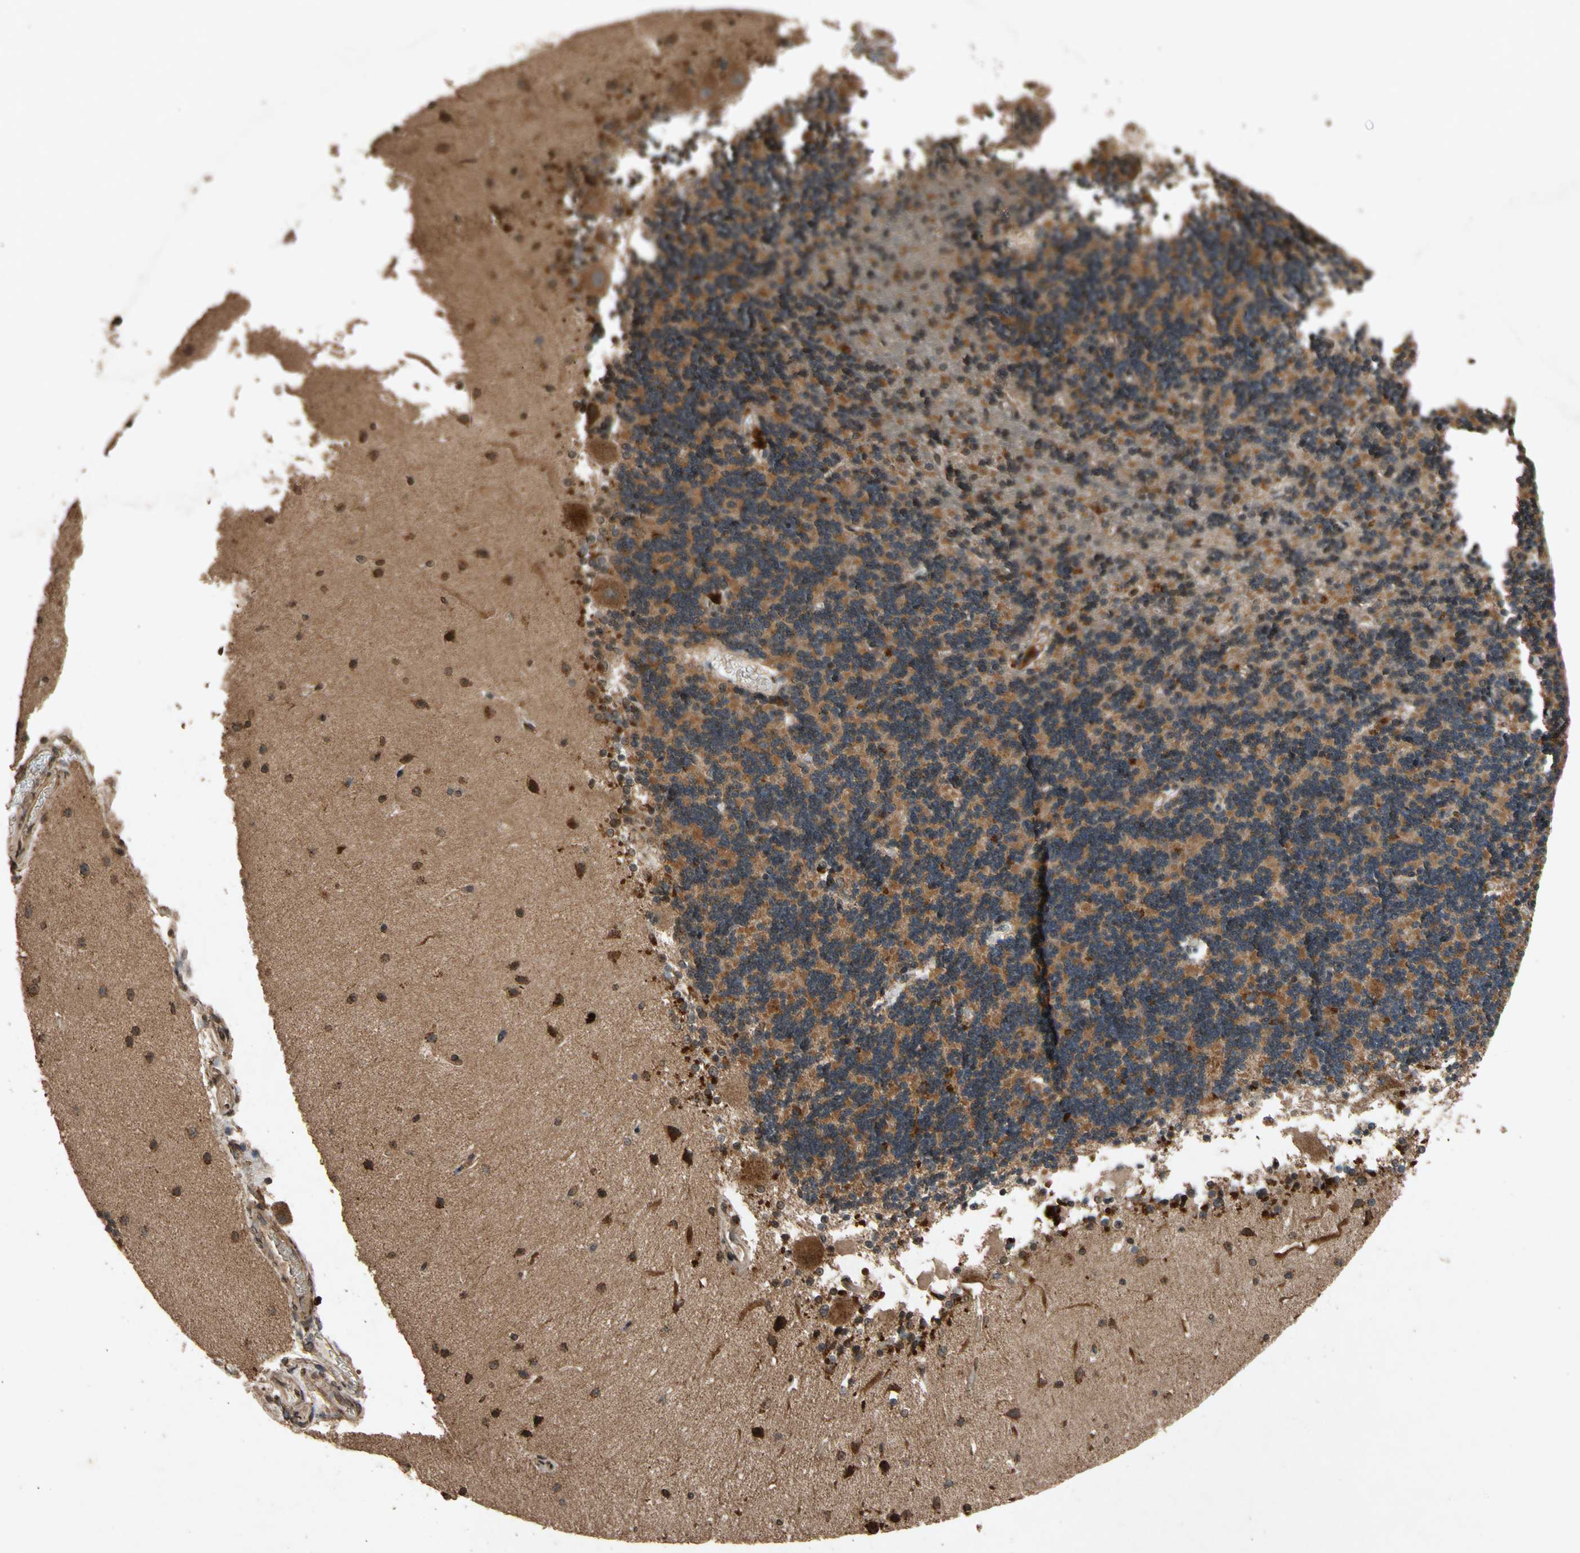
{"staining": {"intensity": "moderate", "quantity": ">75%", "location": "cytoplasmic/membranous"}, "tissue": "cerebellum", "cell_type": "Cells in granular layer", "image_type": "normal", "snomed": [{"axis": "morphology", "description": "Normal tissue, NOS"}, {"axis": "topography", "description": "Cerebellum"}], "caption": "IHC micrograph of benign cerebellum: human cerebellum stained using immunohistochemistry demonstrates medium levels of moderate protein expression localized specifically in the cytoplasmic/membranous of cells in granular layer, appearing as a cytoplasmic/membranous brown color.", "gene": "TXN2", "patient": {"sex": "female", "age": 54}}